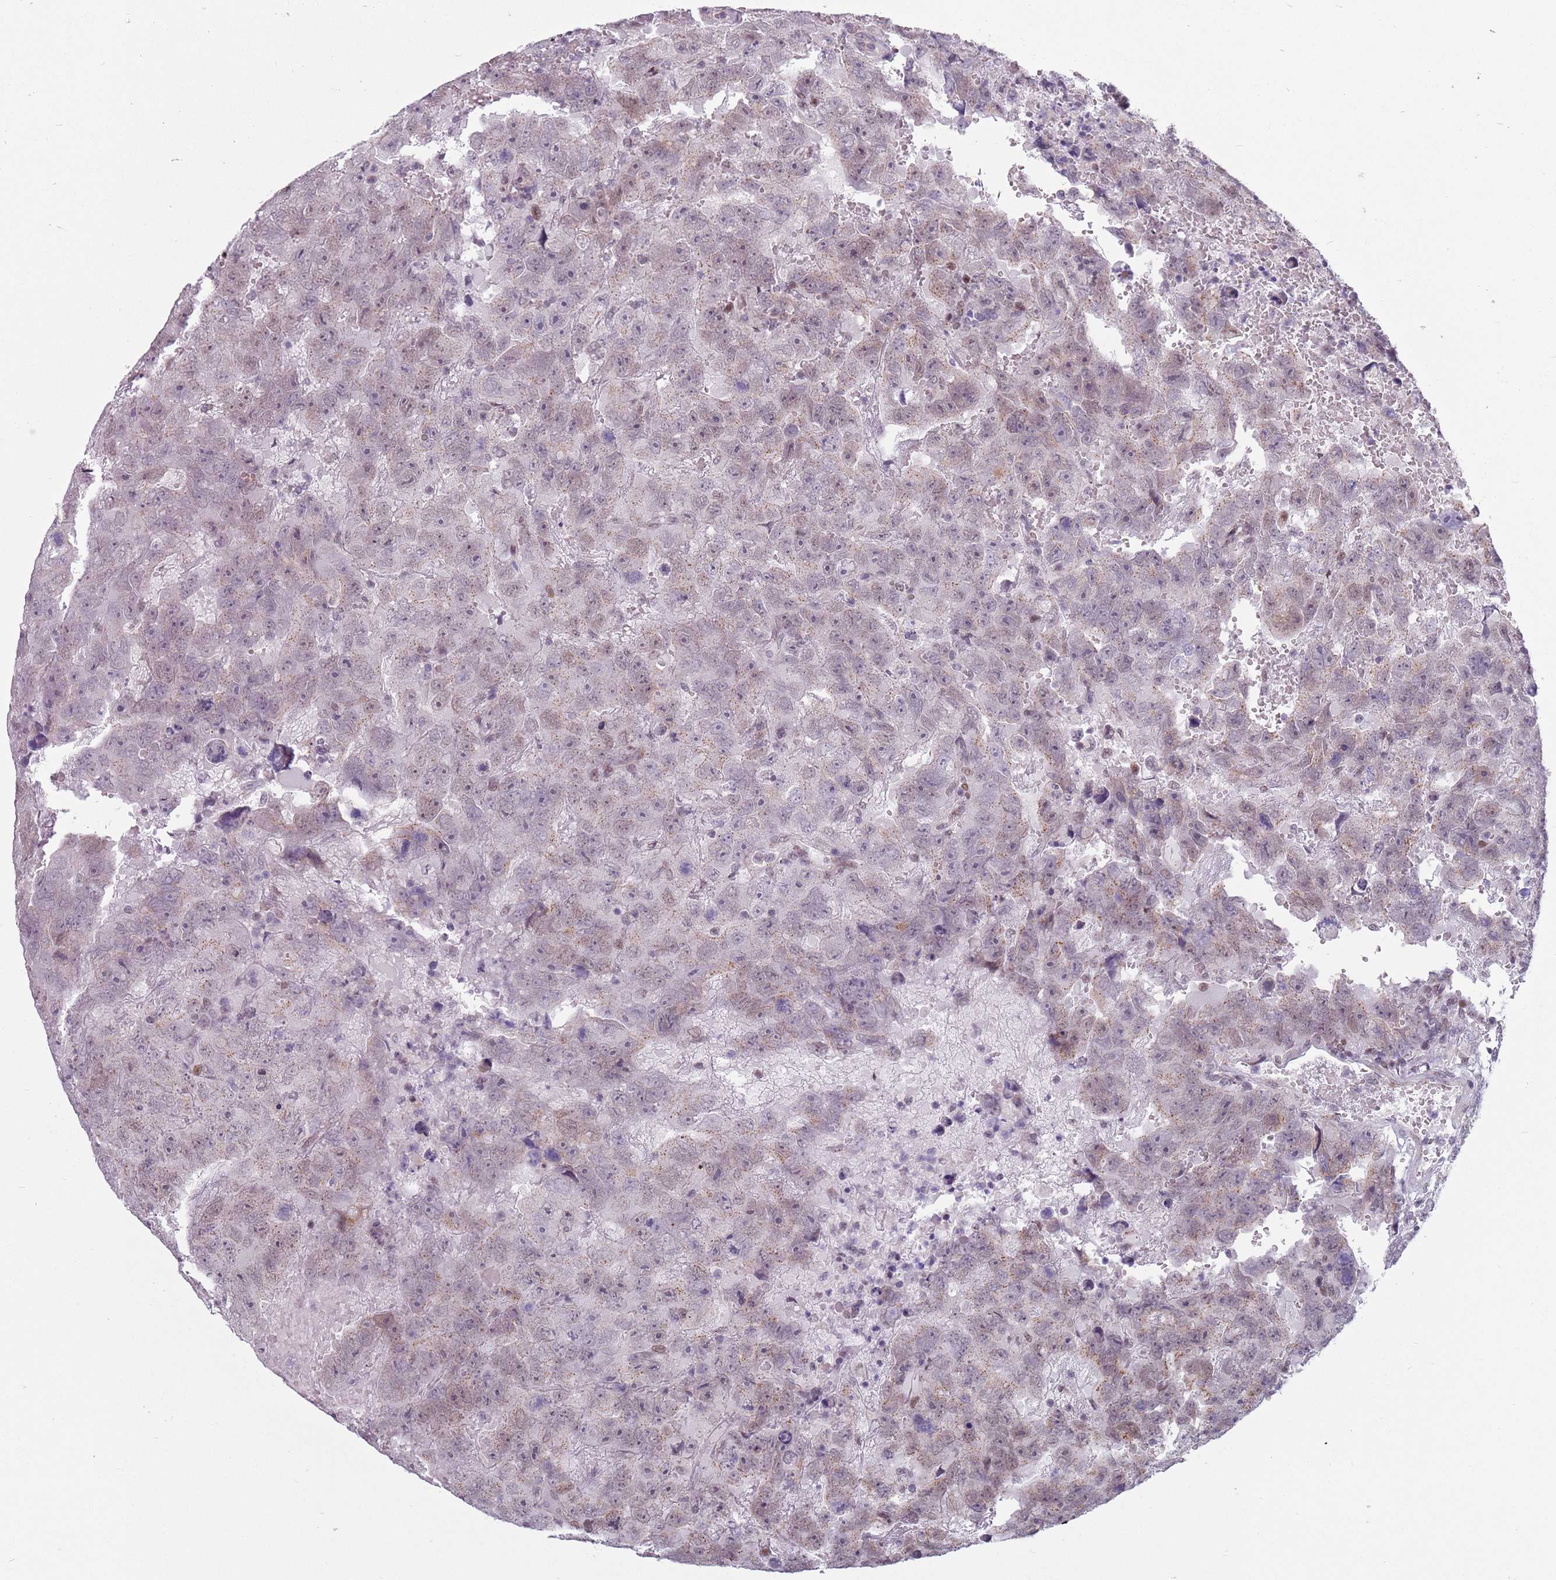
{"staining": {"intensity": "weak", "quantity": "<25%", "location": "cytoplasmic/membranous"}, "tissue": "testis cancer", "cell_type": "Tumor cells", "image_type": "cancer", "snomed": [{"axis": "morphology", "description": "Carcinoma, Embryonal, NOS"}, {"axis": "topography", "description": "Testis"}], "caption": "An immunohistochemistry image of testis cancer (embryonal carcinoma) is shown. There is no staining in tumor cells of testis cancer (embryonal carcinoma). (Stains: DAB (3,3'-diaminobenzidine) immunohistochemistry (IHC) with hematoxylin counter stain, Microscopy: brightfield microscopy at high magnification).", "gene": "ZKSCAN2", "patient": {"sex": "male", "age": 45}}